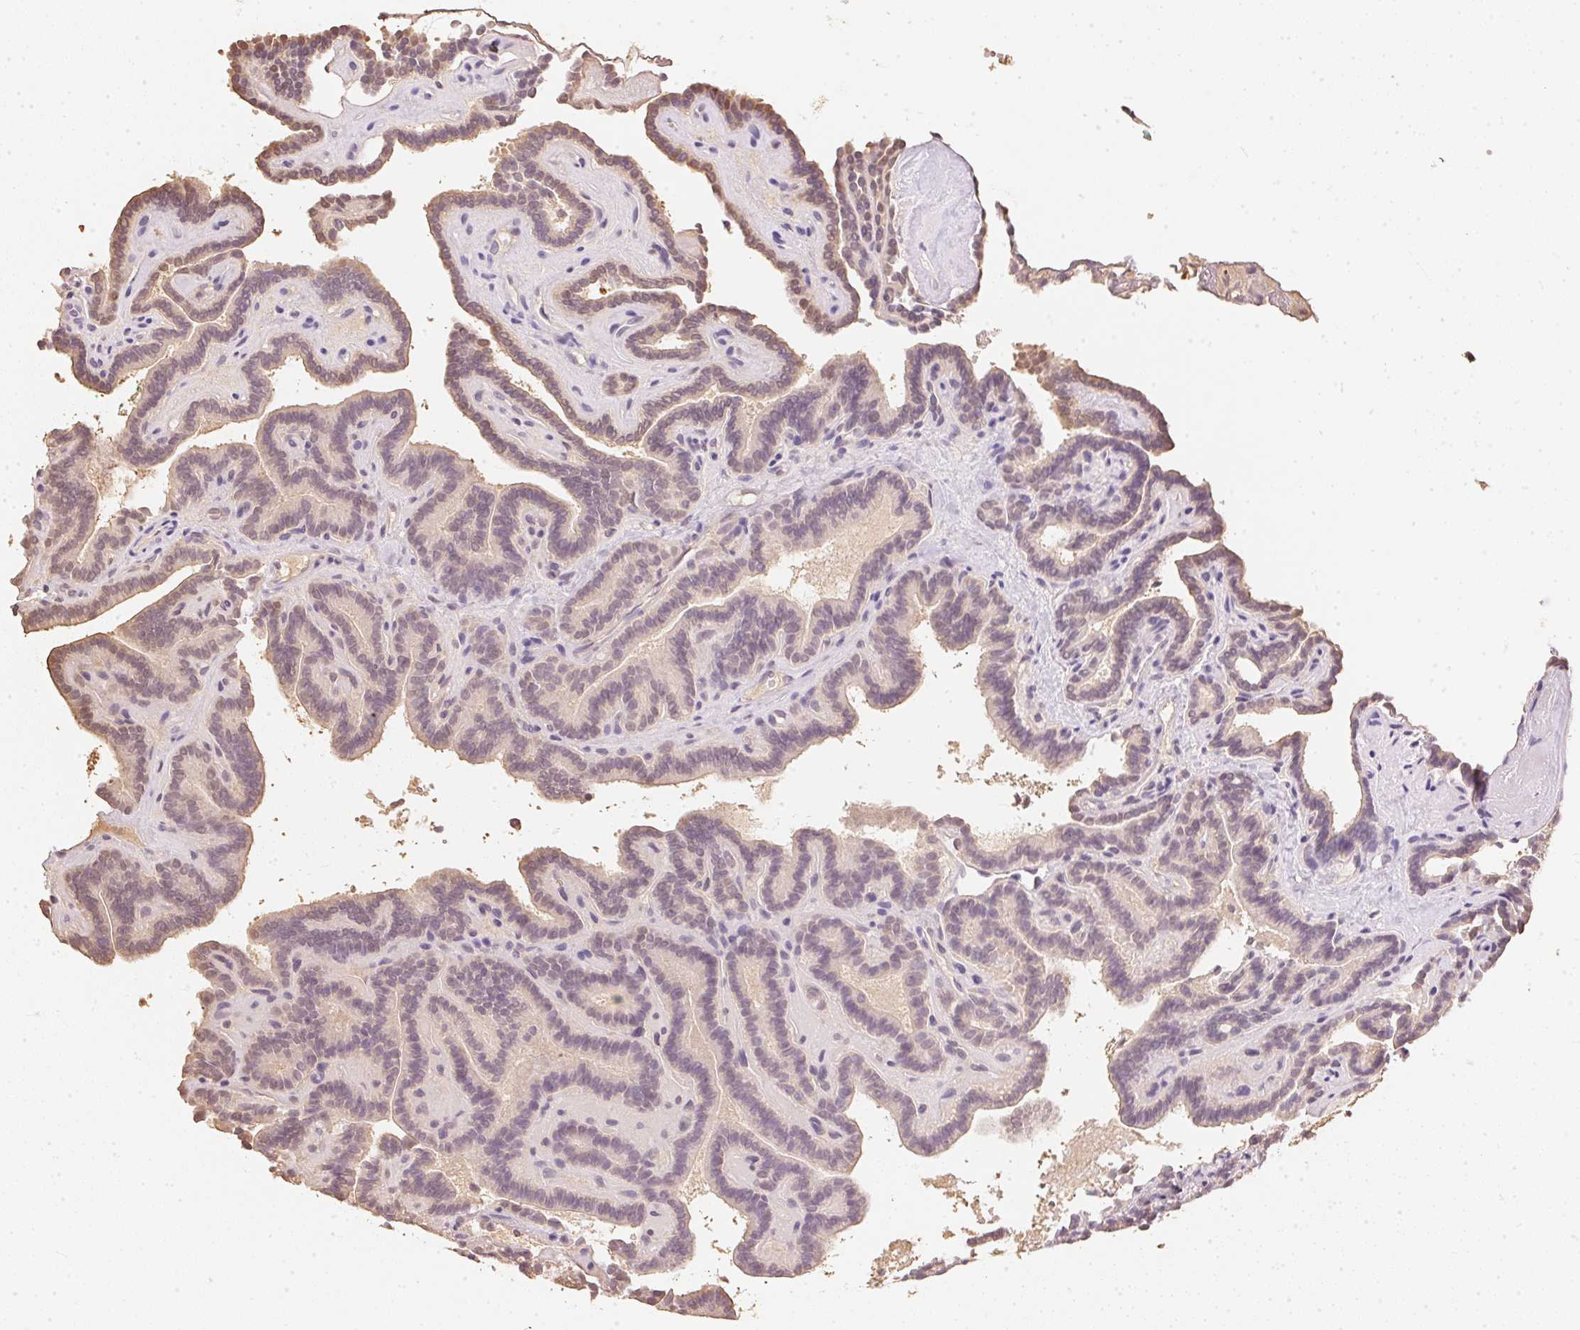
{"staining": {"intensity": "weak", "quantity": "<25%", "location": "cytoplasmic/membranous,nuclear"}, "tissue": "thyroid cancer", "cell_type": "Tumor cells", "image_type": "cancer", "snomed": [{"axis": "morphology", "description": "Papillary adenocarcinoma, NOS"}, {"axis": "topography", "description": "Thyroid gland"}], "caption": "IHC image of neoplastic tissue: human papillary adenocarcinoma (thyroid) stained with DAB (3,3'-diaminobenzidine) displays no significant protein staining in tumor cells.", "gene": "S100A3", "patient": {"sex": "female", "age": 21}}